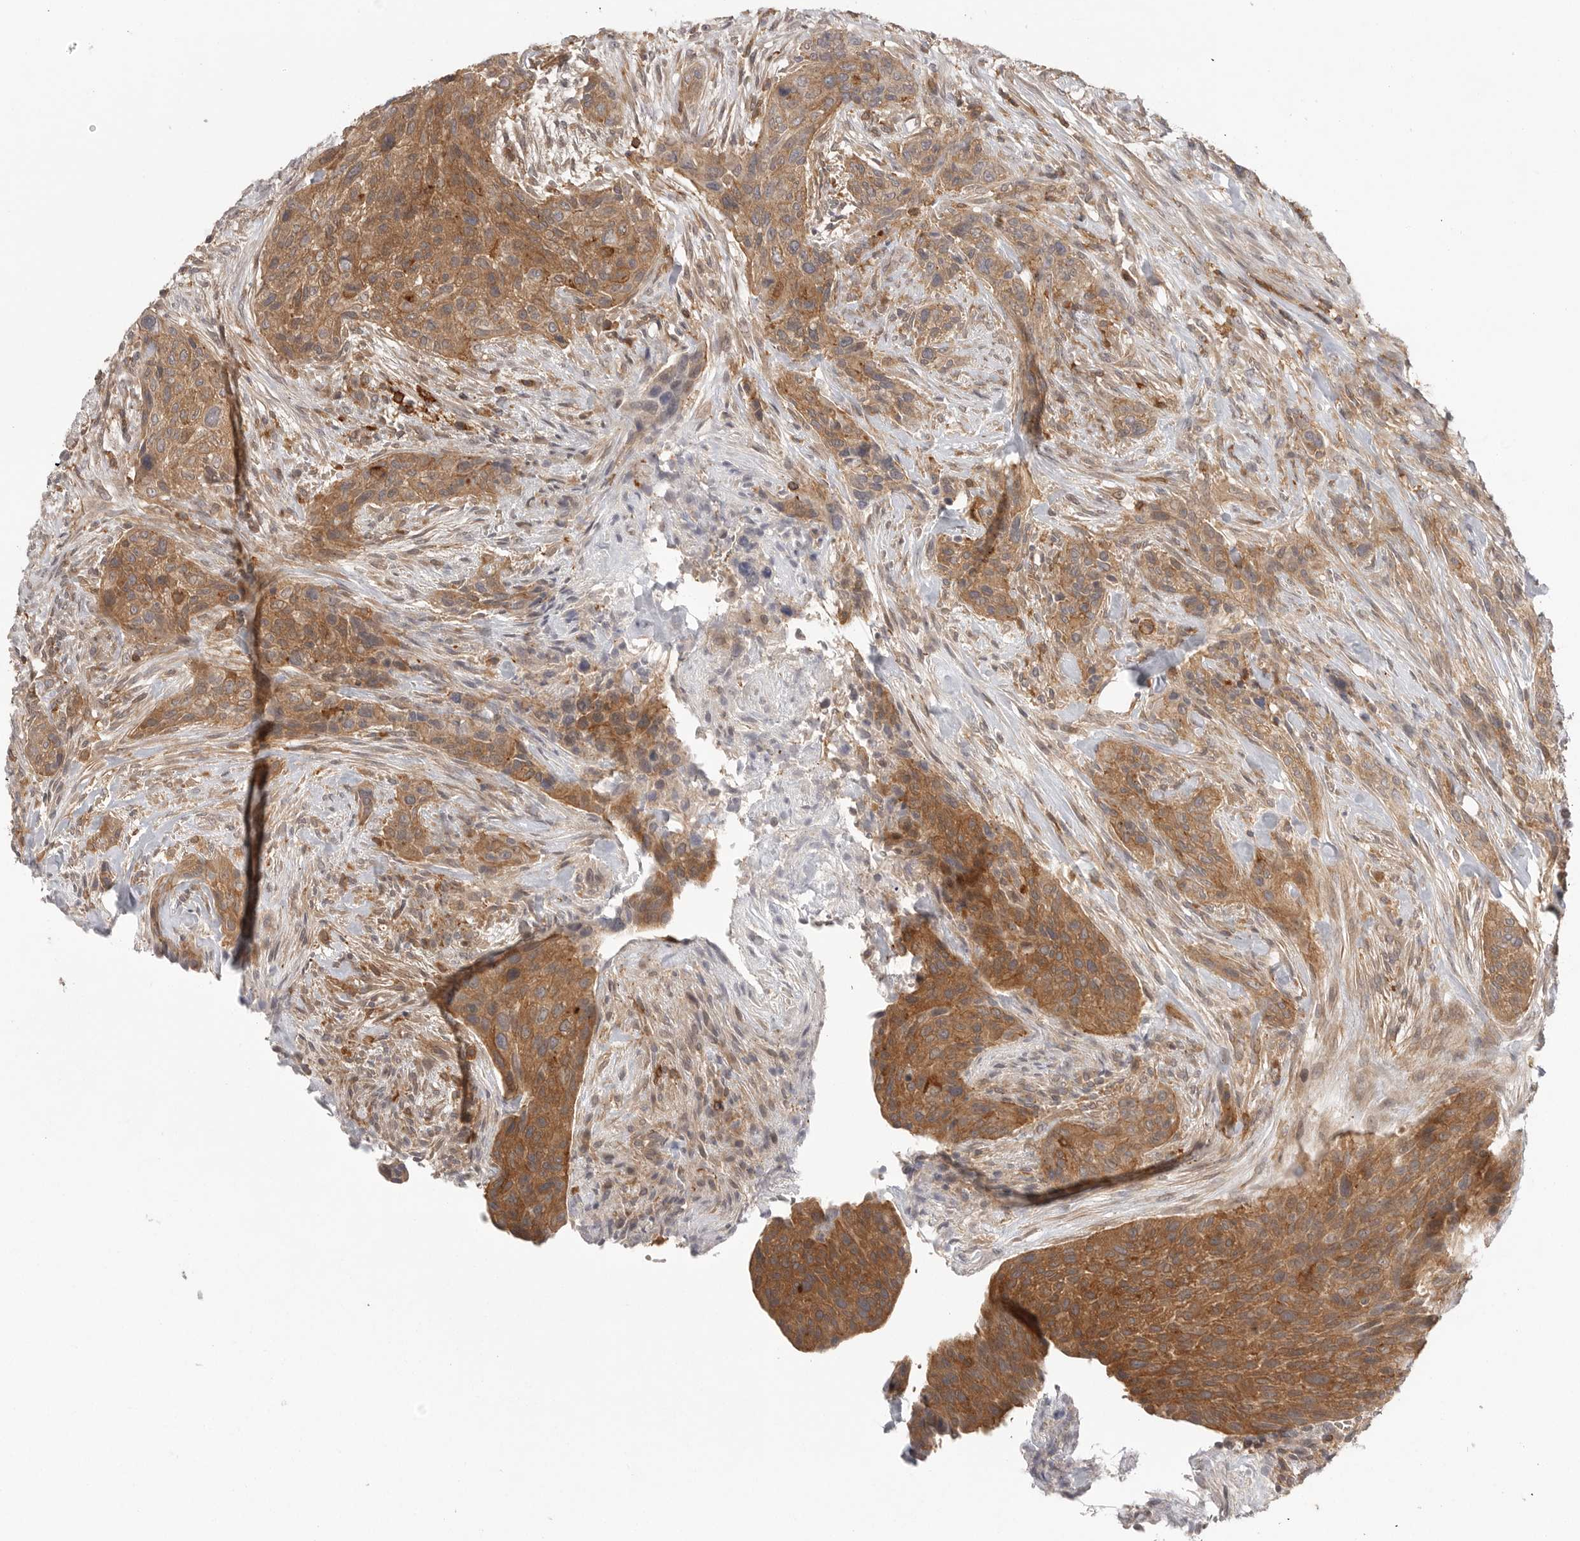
{"staining": {"intensity": "moderate", "quantity": ">75%", "location": "cytoplasmic/membranous"}, "tissue": "urothelial cancer", "cell_type": "Tumor cells", "image_type": "cancer", "snomed": [{"axis": "morphology", "description": "Urothelial carcinoma, High grade"}, {"axis": "topography", "description": "Urinary bladder"}], "caption": "Protein expression analysis of human urothelial cancer reveals moderate cytoplasmic/membranous positivity in about >75% of tumor cells. (Stains: DAB in brown, nuclei in blue, Microscopy: brightfield microscopy at high magnification).", "gene": "DBNL", "patient": {"sex": "male", "age": 35}}